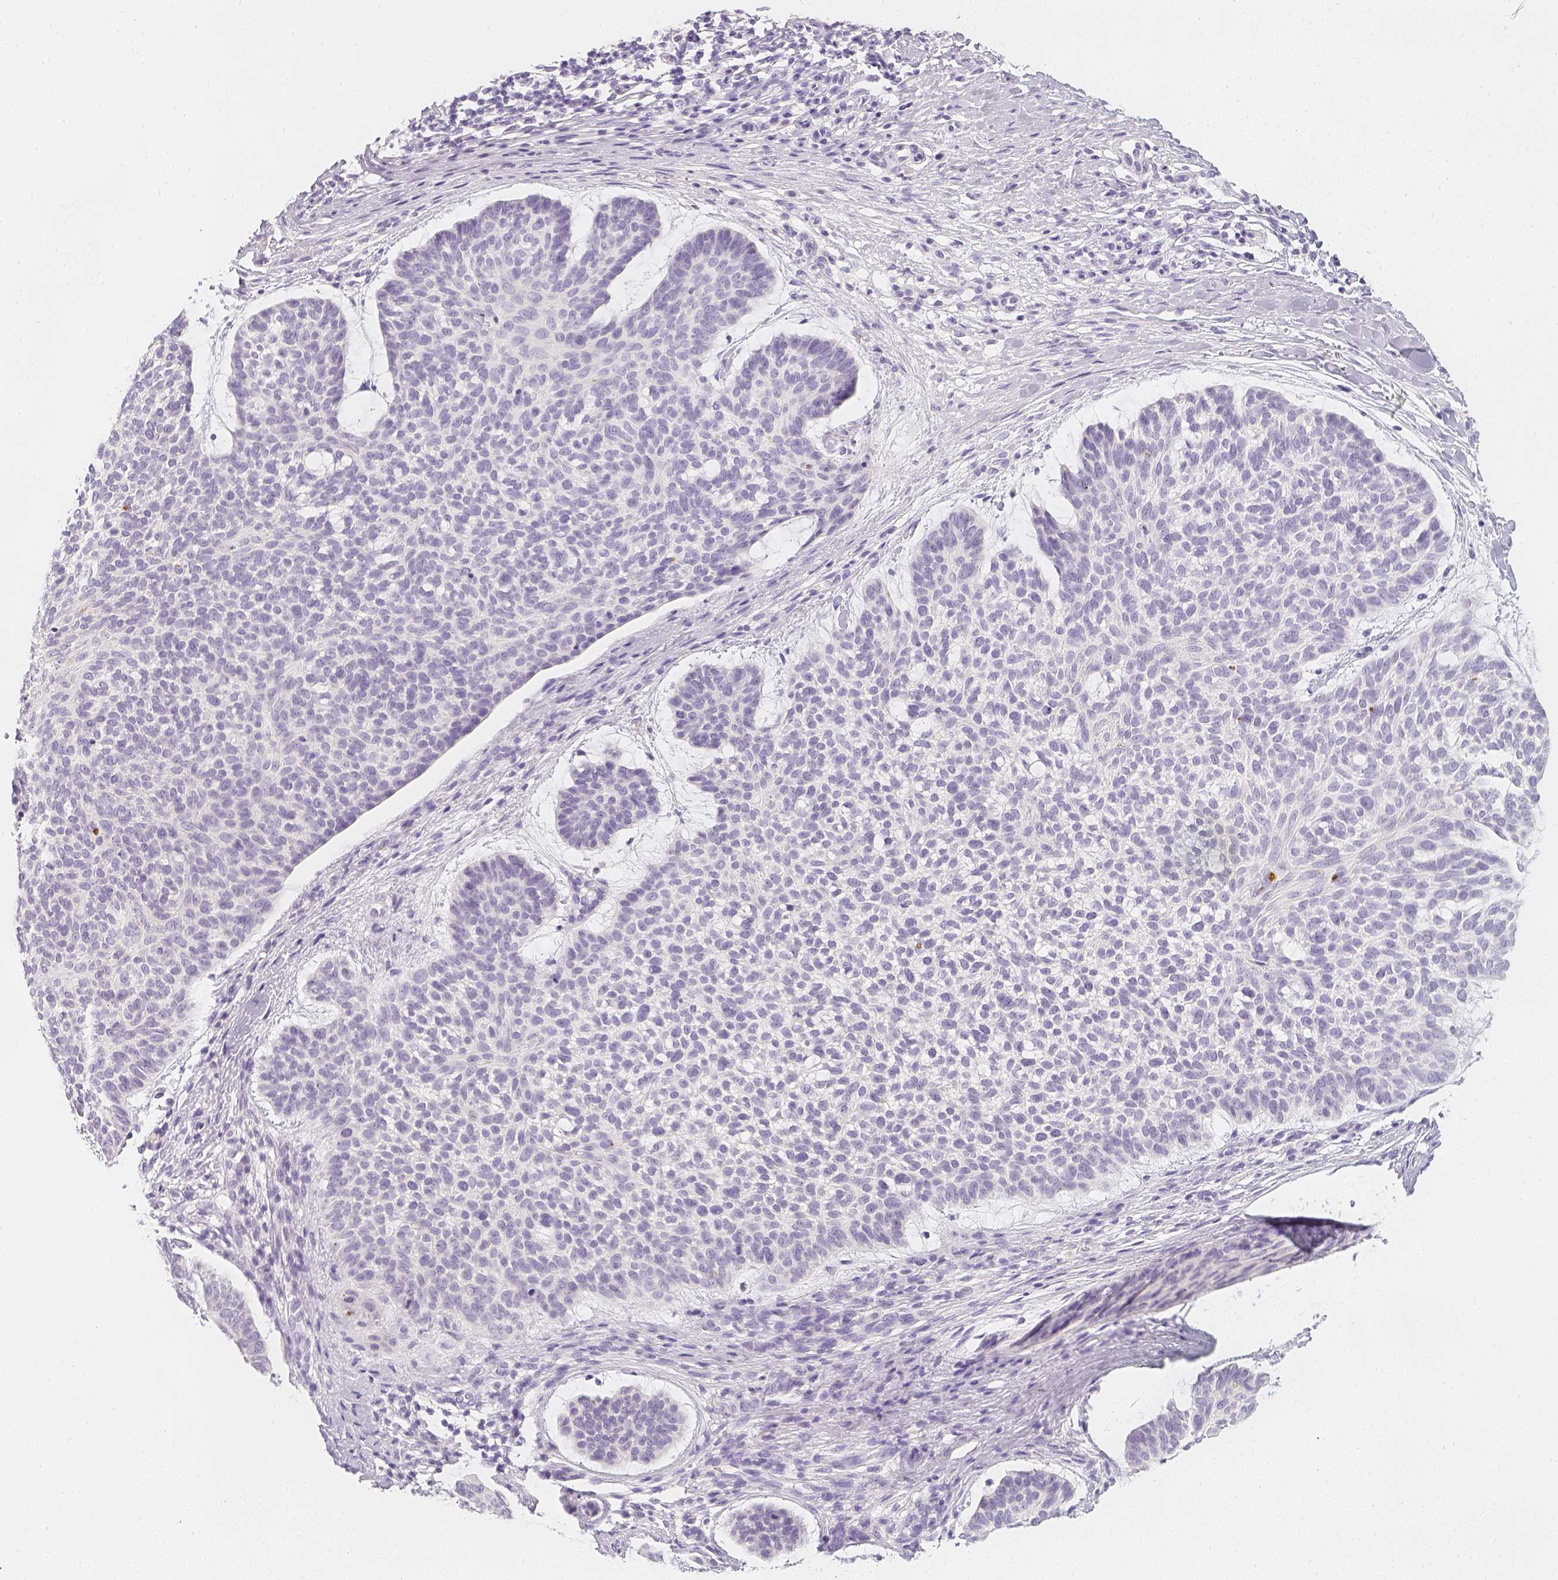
{"staining": {"intensity": "negative", "quantity": "none", "location": "none"}, "tissue": "skin cancer", "cell_type": "Tumor cells", "image_type": "cancer", "snomed": [{"axis": "morphology", "description": "Basal cell carcinoma"}, {"axis": "topography", "description": "Skin"}], "caption": "Protein analysis of basal cell carcinoma (skin) exhibits no significant positivity in tumor cells.", "gene": "SLC18A1", "patient": {"sex": "male", "age": 64}}